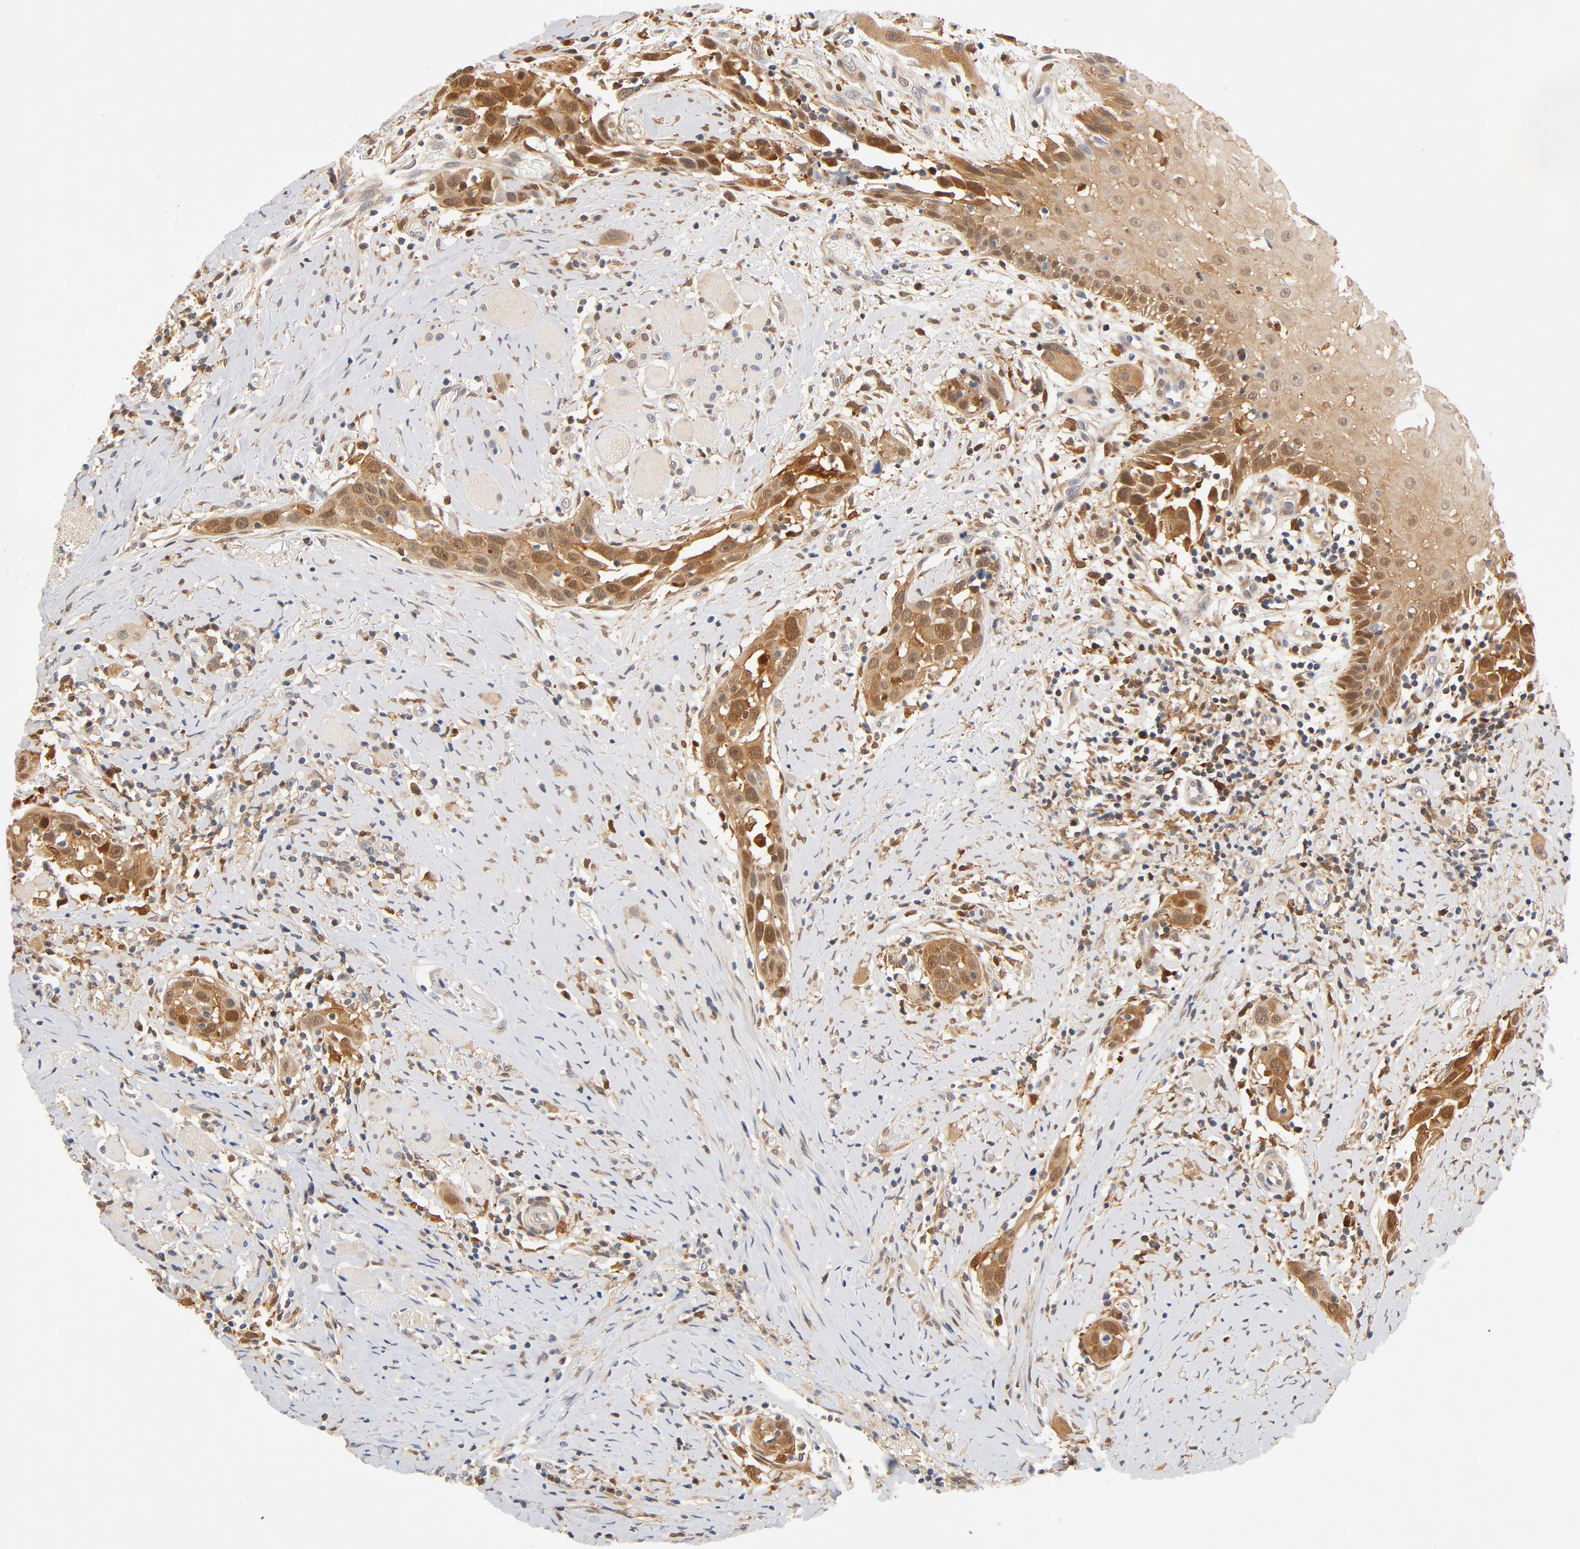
{"staining": {"intensity": "strong", "quantity": ">75%", "location": "cytoplasmic/membranous"}, "tissue": "head and neck cancer", "cell_type": "Tumor cells", "image_type": "cancer", "snomed": [{"axis": "morphology", "description": "Squamous cell carcinoma, NOS"}, {"axis": "topography", "description": "Oral tissue"}, {"axis": "topography", "description": "Head-Neck"}], "caption": "Strong cytoplasmic/membranous positivity is appreciated in about >75% of tumor cells in head and neck cancer.", "gene": "STAT1", "patient": {"sex": "female", "age": 50}}